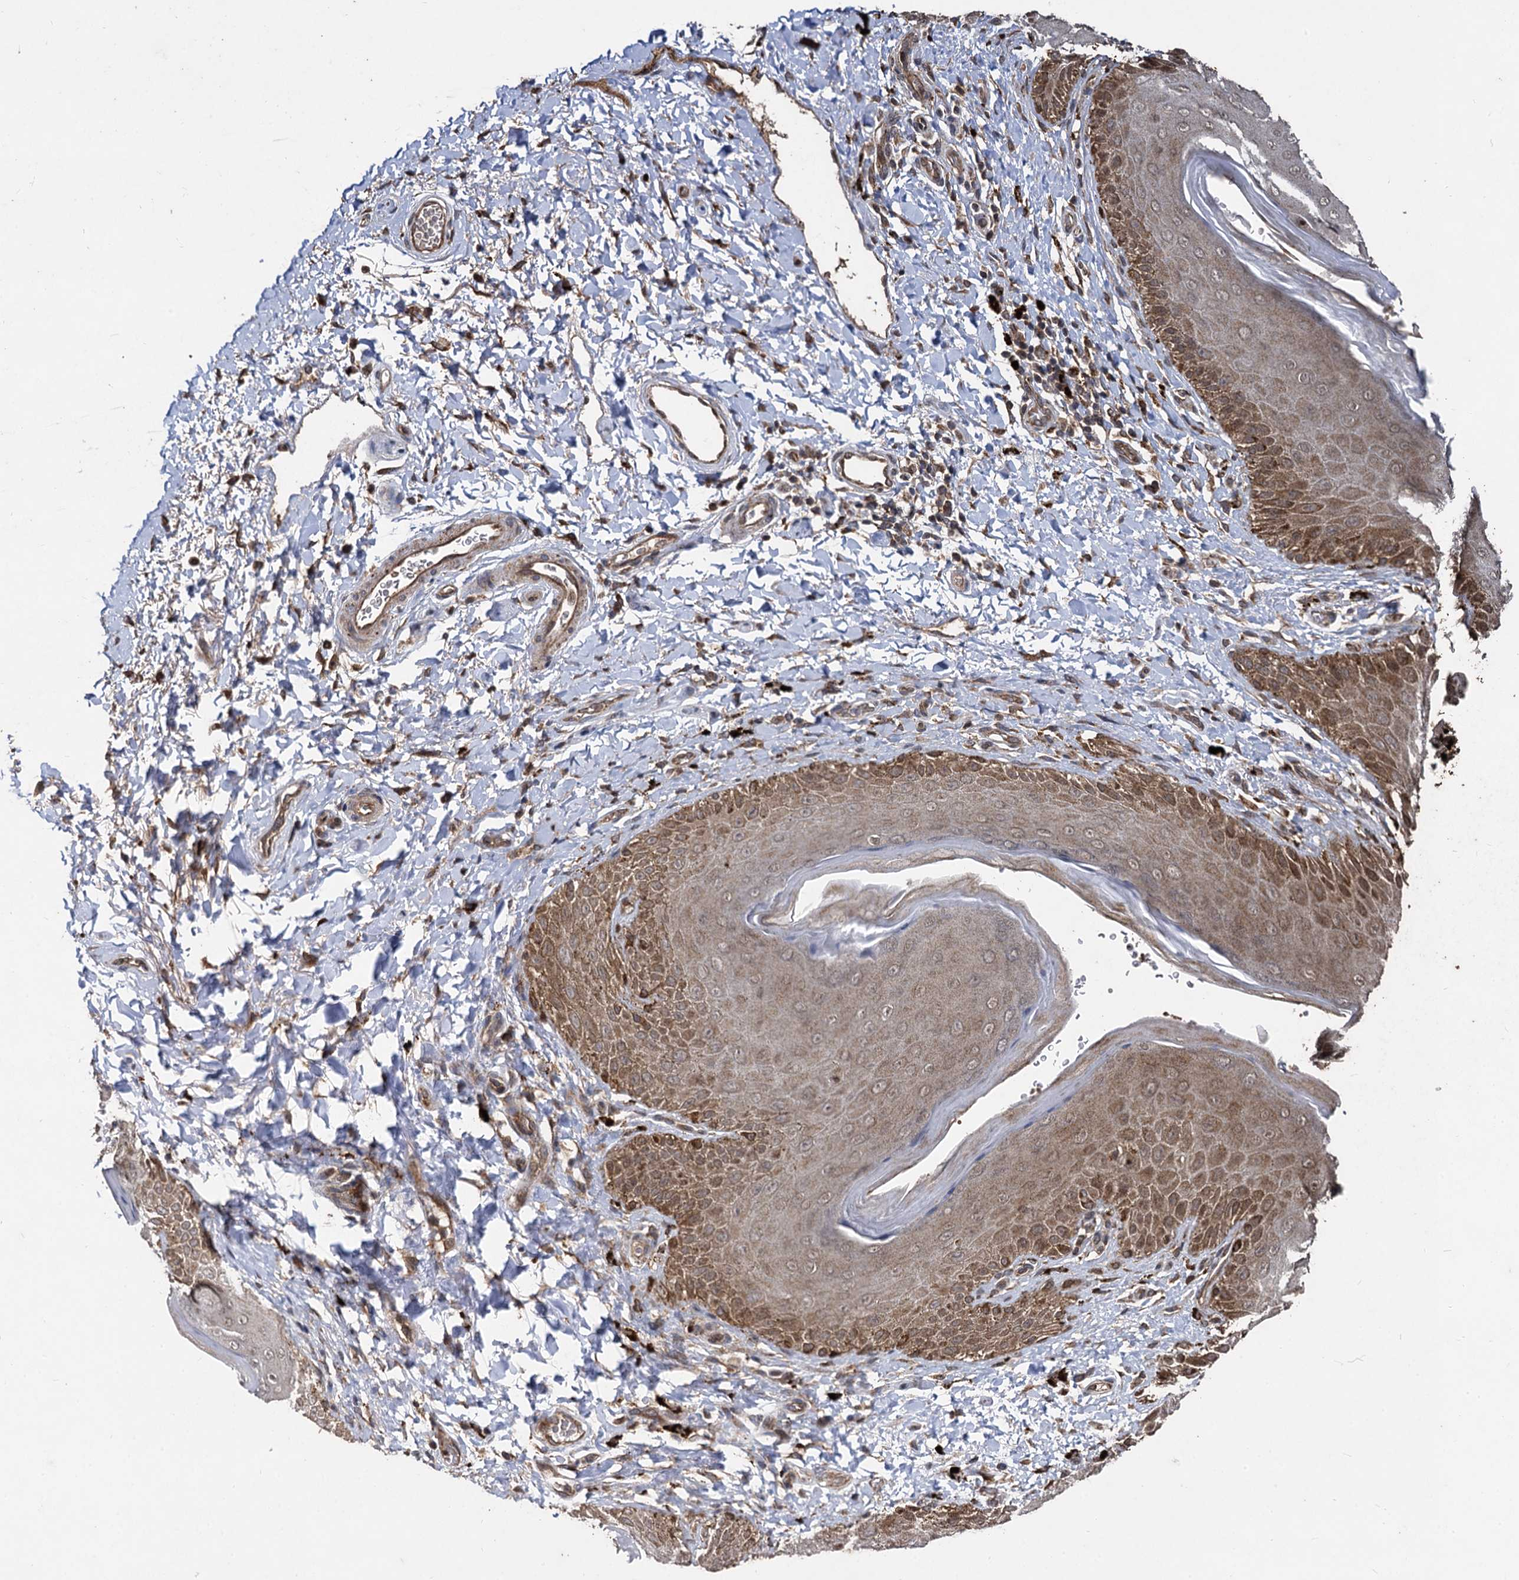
{"staining": {"intensity": "moderate", "quantity": ">75%", "location": "cytoplasmic/membranous"}, "tissue": "skin", "cell_type": "Epidermal cells", "image_type": "normal", "snomed": [{"axis": "morphology", "description": "Normal tissue, NOS"}, {"axis": "topography", "description": "Anal"}], "caption": "Immunohistochemistry staining of unremarkable skin, which reveals medium levels of moderate cytoplasmic/membranous positivity in about >75% of epidermal cells indicating moderate cytoplasmic/membranous protein staining. The staining was performed using DAB (3,3'-diaminobenzidine) (brown) for protein detection and nuclei were counterstained in hematoxylin (blue).", "gene": "BCL2L2", "patient": {"sex": "male", "age": 44}}